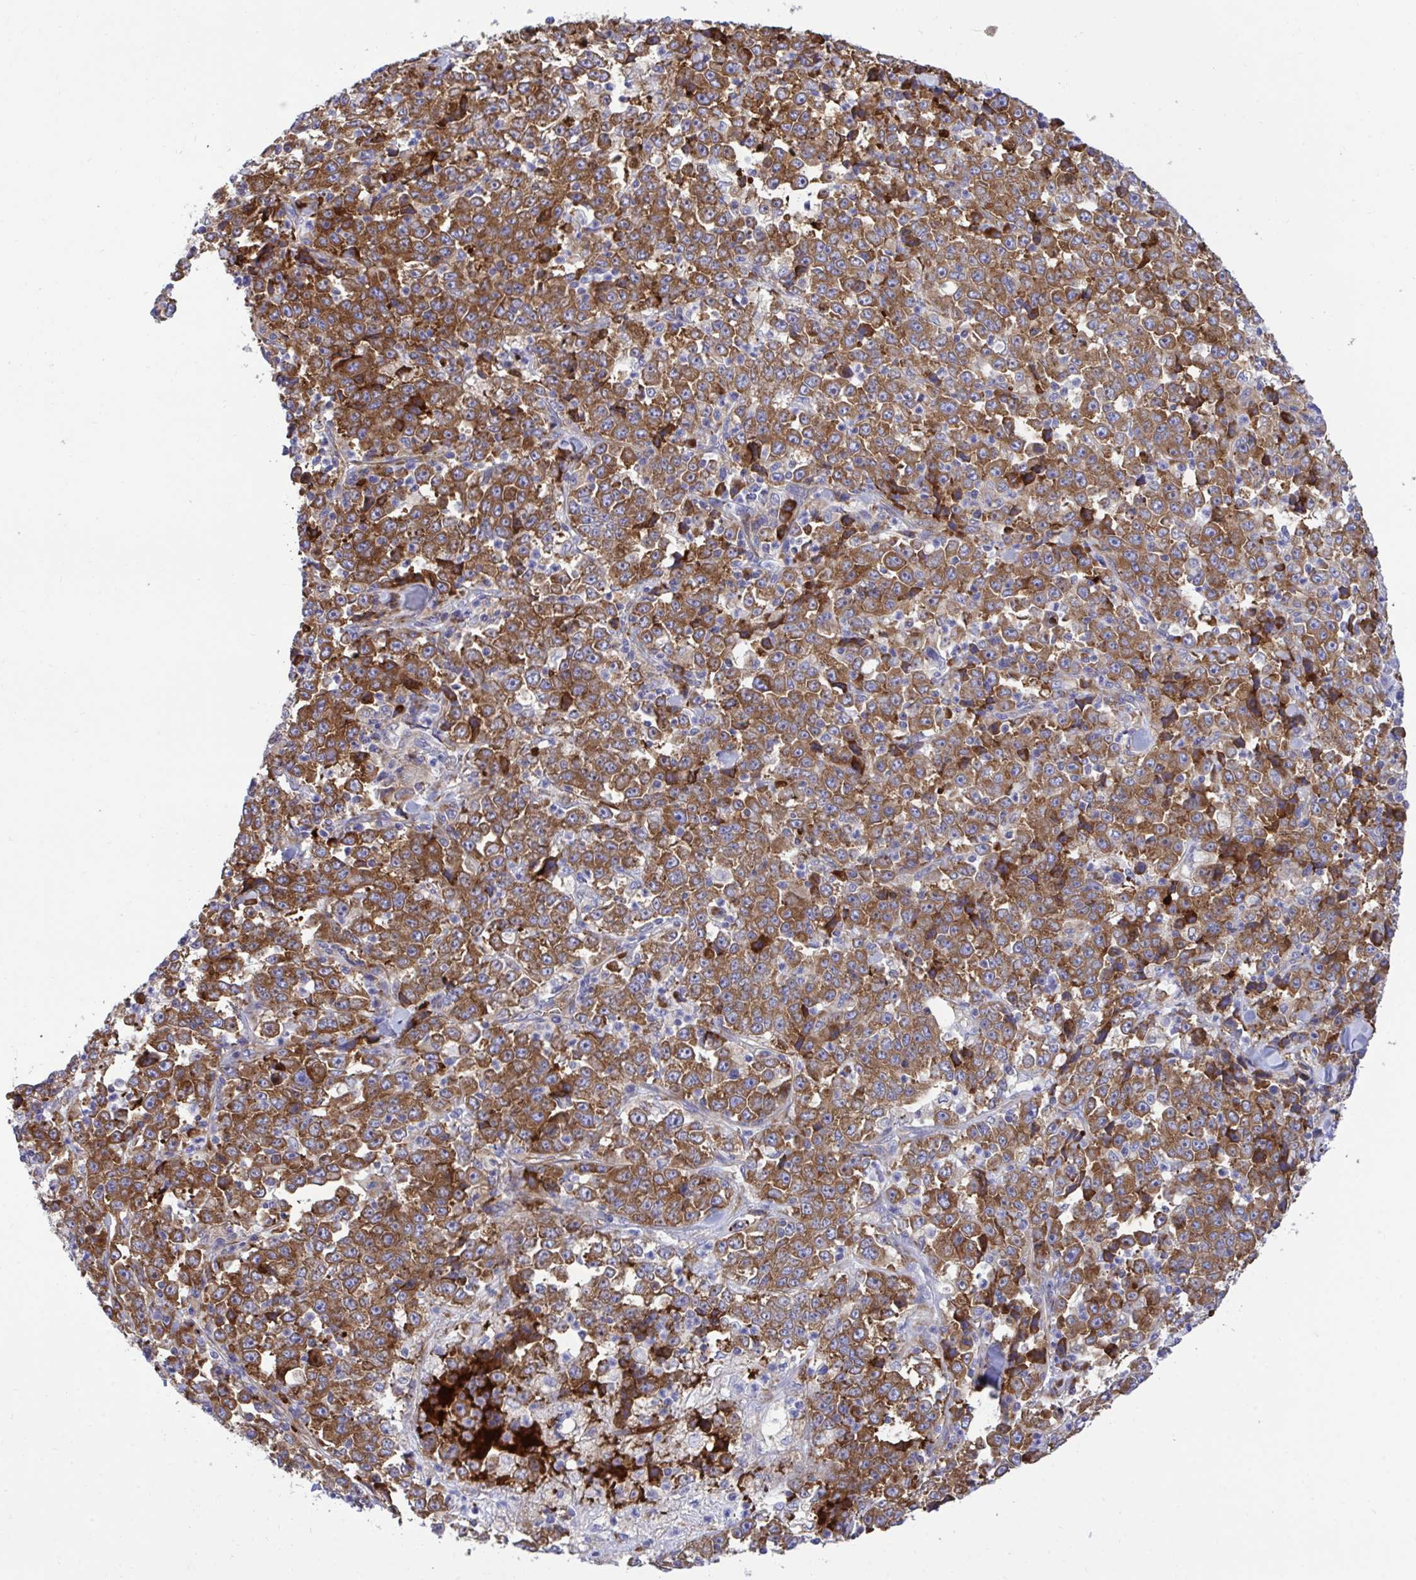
{"staining": {"intensity": "strong", "quantity": ">75%", "location": "cytoplasmic/membranous"}, "tissue": "stomach cancer", "cell_type": "Tumor cells", "image_type": "cancer", "snomed": [{"axis": "morphology", "description": "Normal tissue, NOS"}, {"axis": "morphology", "description": "Adenocarcinoma, NOS"}, {"axis": "topography", "description": "Stomach, upper"}, {"axis": "topography", "description": "Stomach"}], "caption": "Immunohistochemical staining of human stomach adenocarcinoma exhibits high levels of strong cytoplasmic/membranous positivity in approximately >75% of tumor cells.", "gene": "RPS15", "patient": {"sex": "male", "age": 59}}